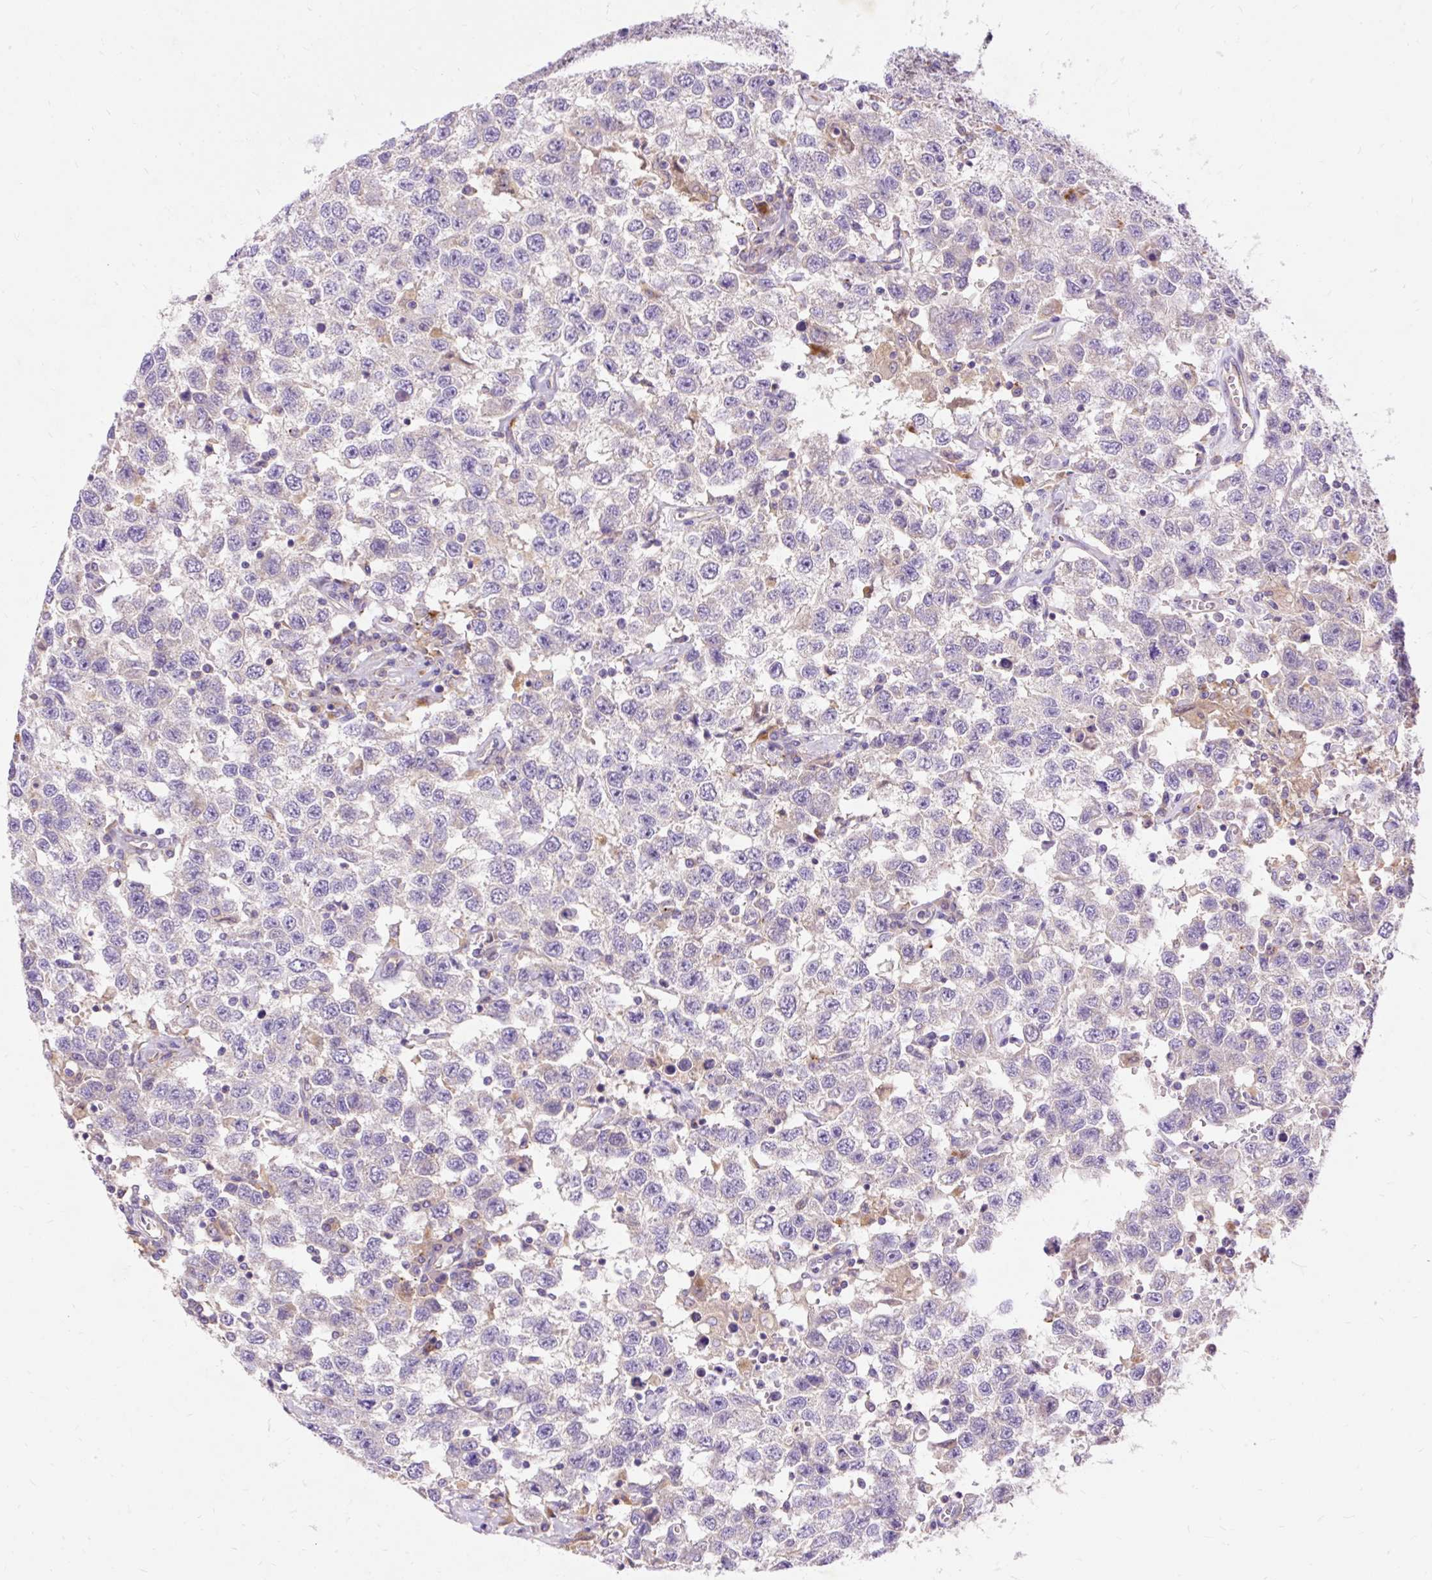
{"staining": {"intensity": "weak", "quantity": "<25%", "location": "cytoplasmic/membranous"}, "tissue": "testis cancer", "cell_type": "Tumor cells", "image_type": "cancer", "snomed": [{"axis": "morphology", "description": "Seminoma, NOS"}, {"axis": "topography", "description": "Testis"}], "caption": "DAB immunohistochemical staining of human seminoma (testis) exhibits no significant expression in tumor cells.", "gene": "OR4K15", "patient": {"sex": "male", "age": 41}}